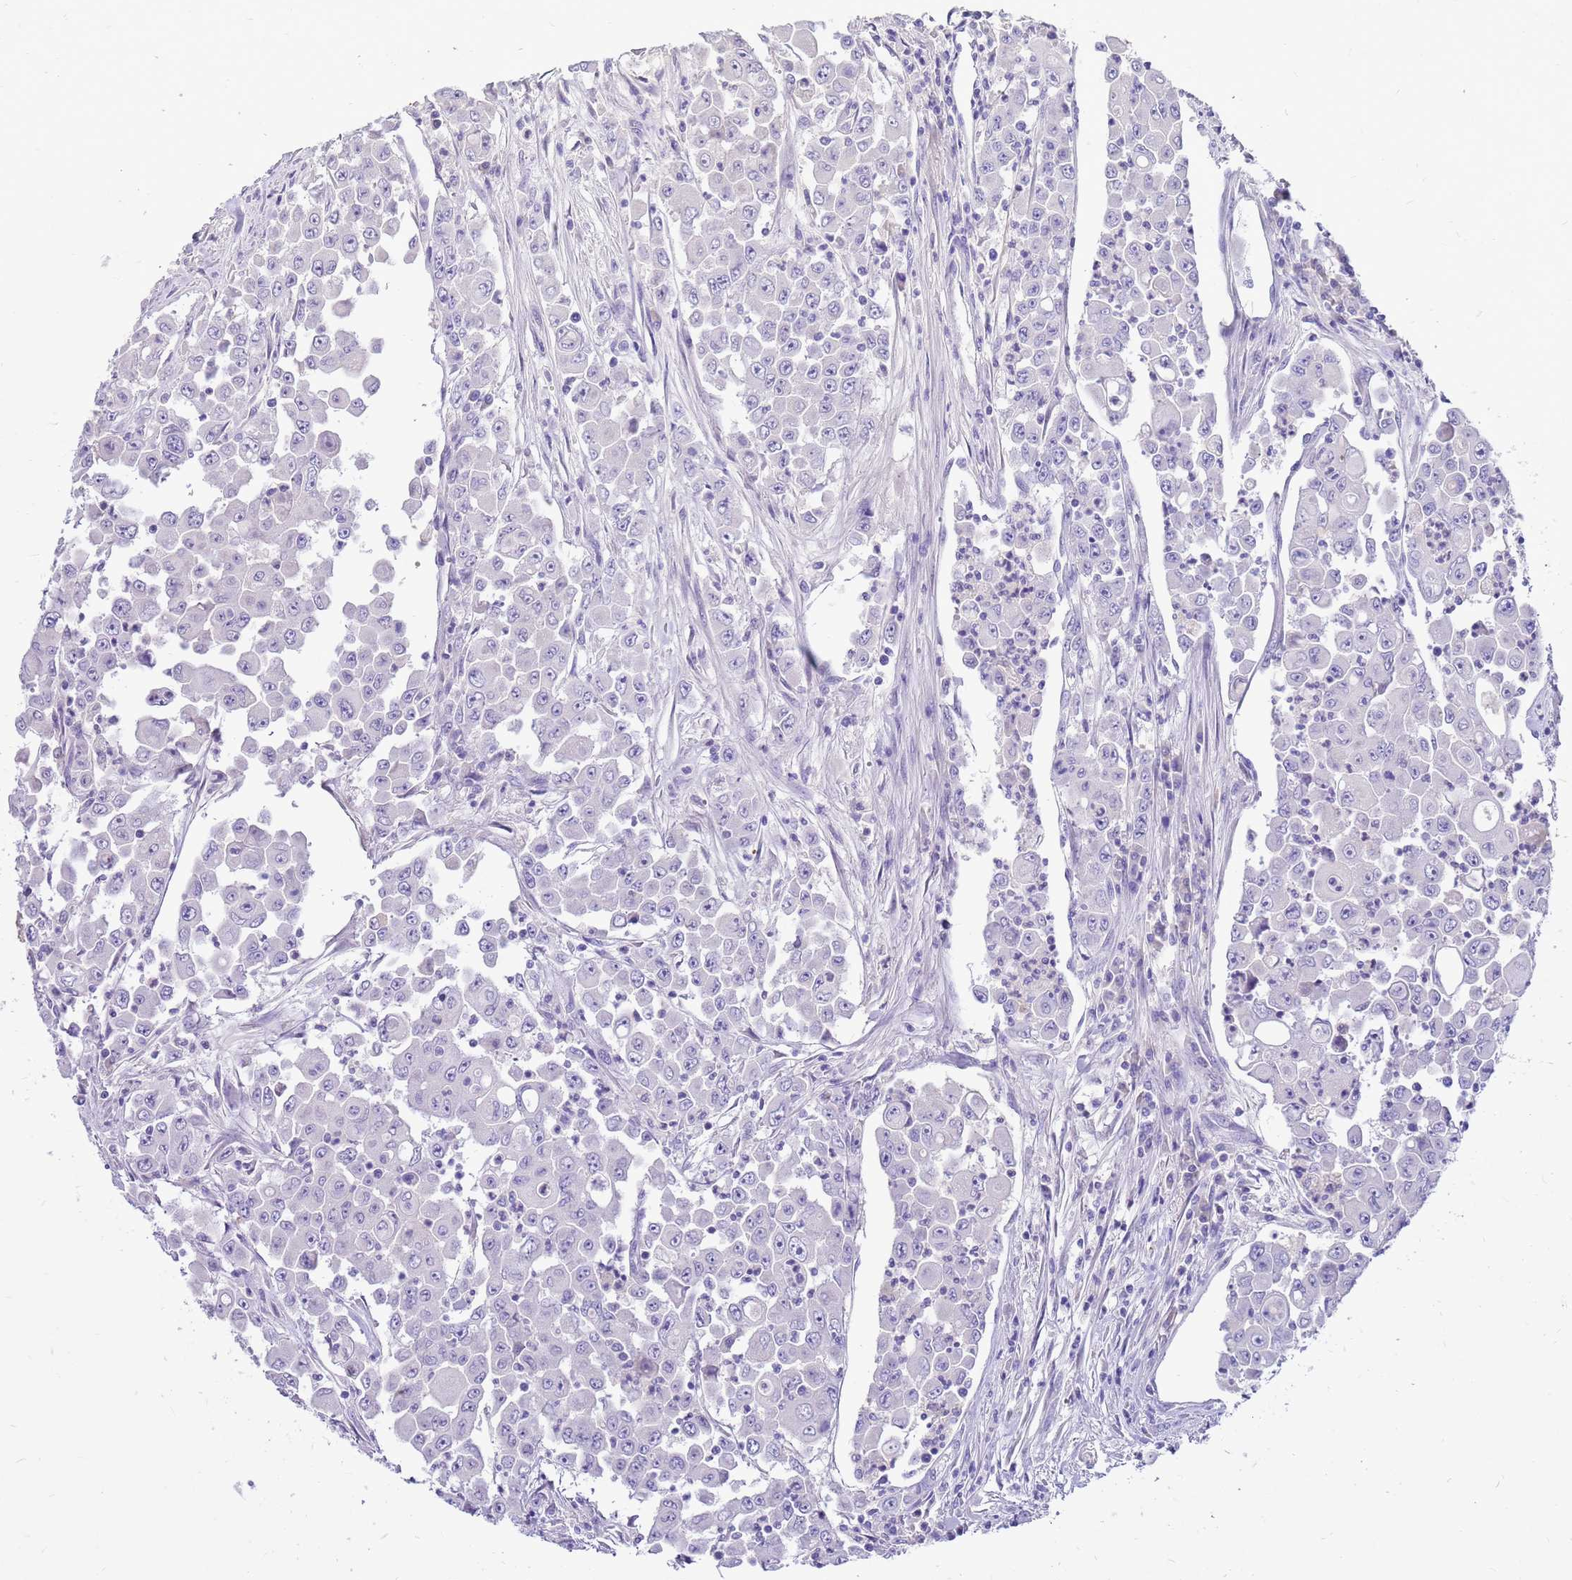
{"staining": {"intensity": "negative", "quantity": "none", "location": "none"}, "tissue": "colorectal cancer", "cell_type": "Tumor cells", "image_type": "cancer", "snomed": [{"axis": "morphology", "description": "Adenocarcinoma, NOS"}, {"axis": "topography", "description": "Colon"}], "caption": "There is no significant expression in tumor cells of adenocarcinoma (colorectal).", "gene": "EVPLL", "patient": {"sex": "male", "age": 51}}